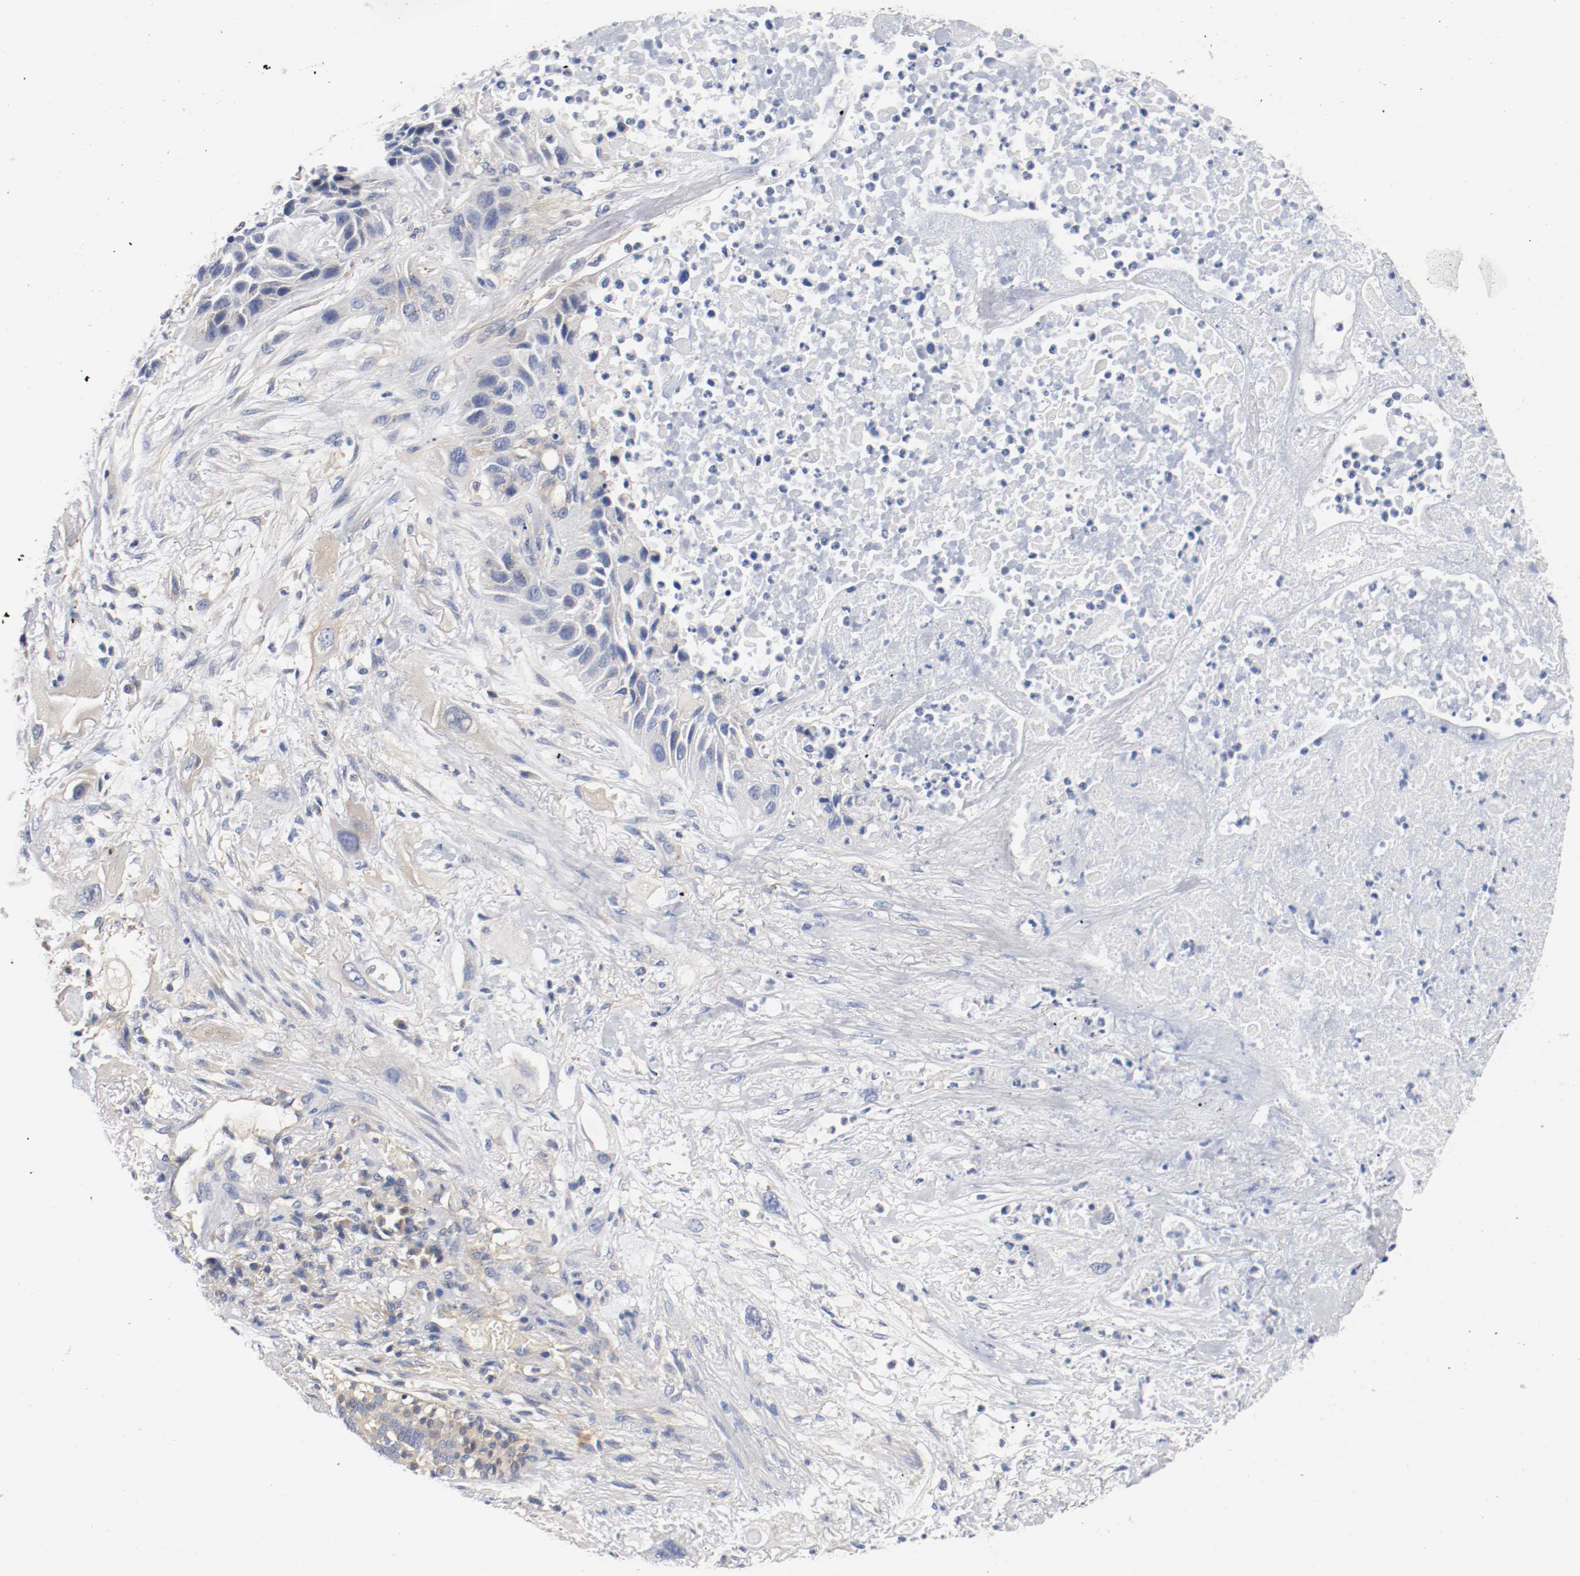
{"staining": {"intensity": "weak", "quantity": "<25%", "location": "cytoplasmic/membranous"}, "tissue": "lung cancer", "cell_type": "Tumor cells", "image_type": "cancer", "snomed": [{"axis": "morphology", "description": "Squamous cell carcinoma, NOS"}, {"axis": "topography", "description": "Lung"}], "caption": "This histopathology image is of lung squamous cell carcinoma stained with immunohistochemistry (IHC) to label a protein in brown with the nuclei are counter-stained blue. There is no expression in tumor cells.", "gene": "HGS", "patient": {"sex": "female", "age": 76}}